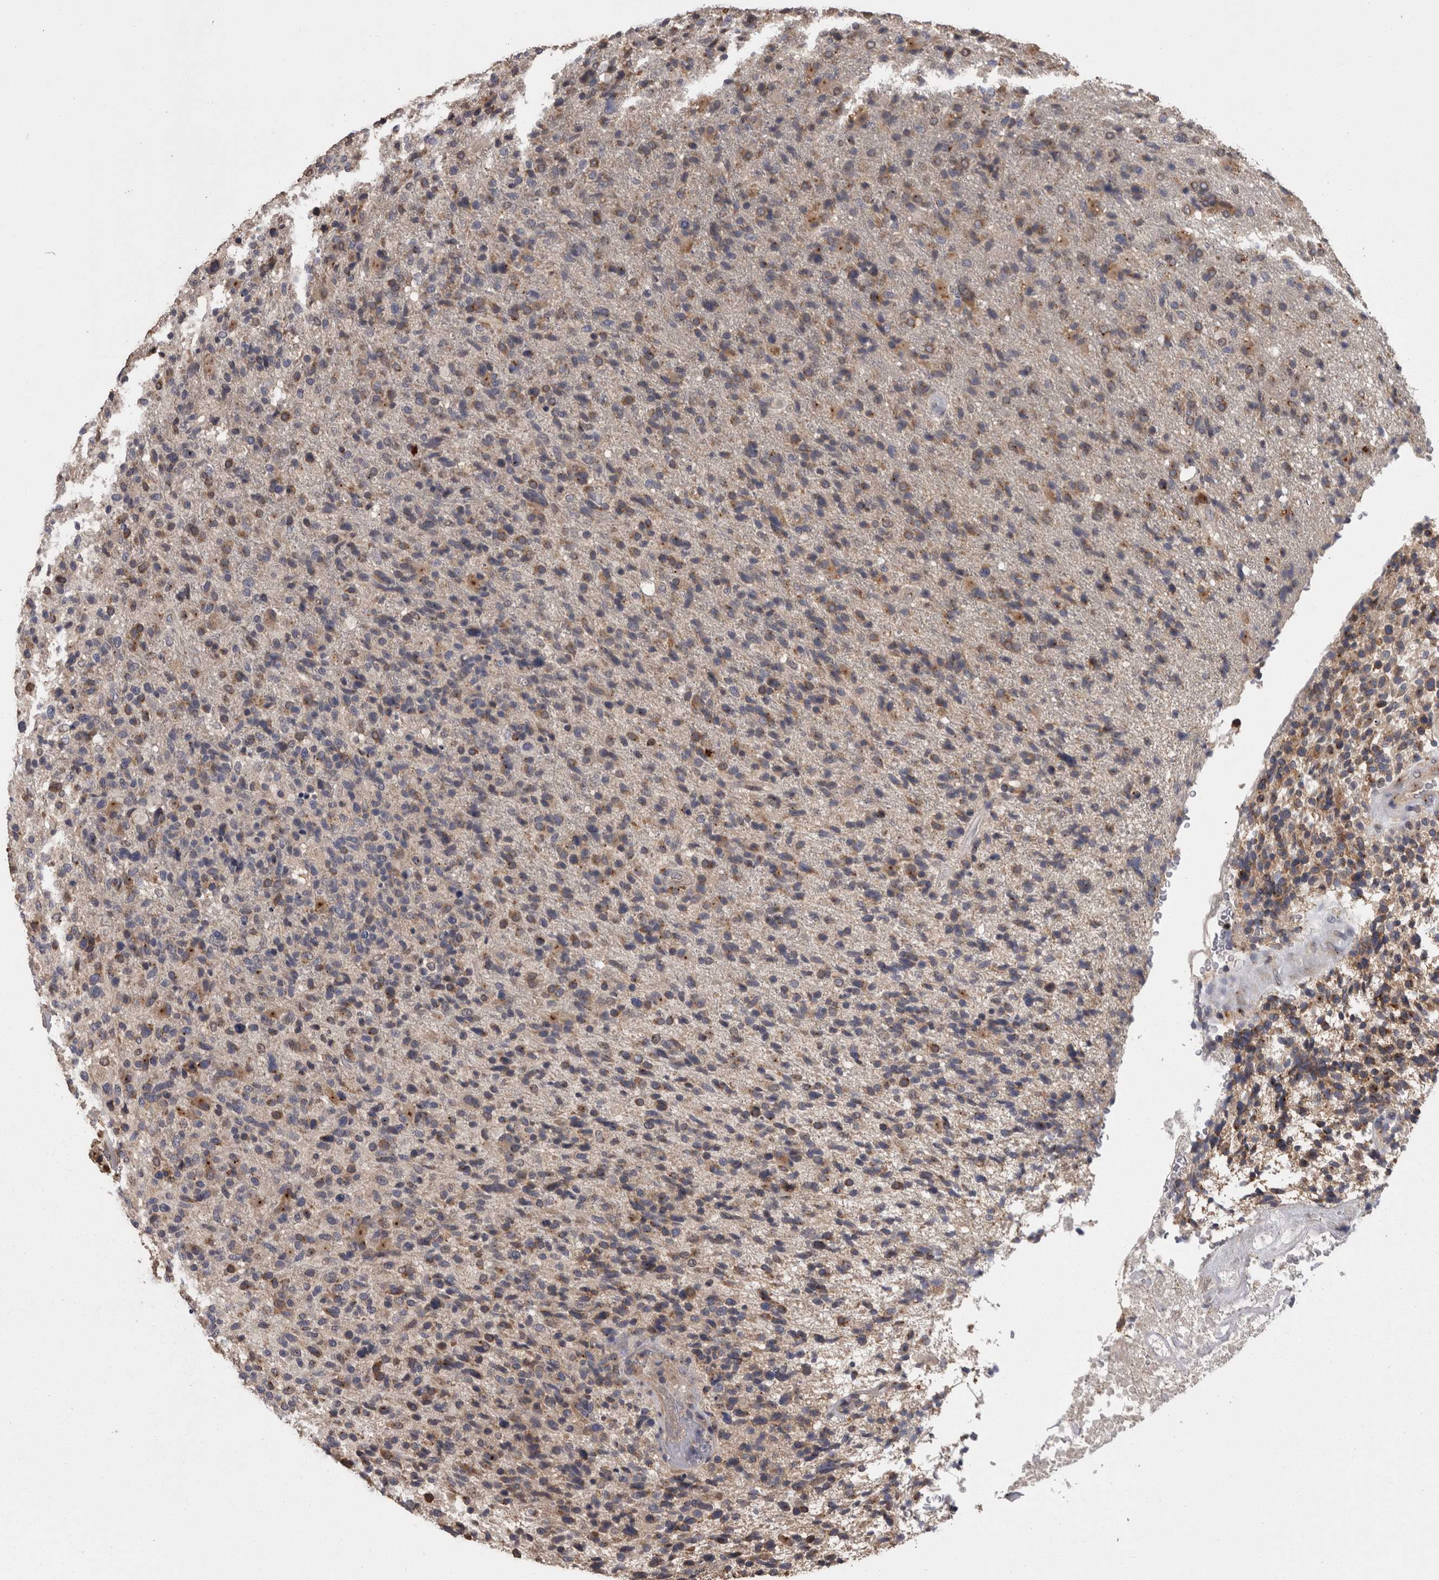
{"staining": {"intensity": "weak", "quantity": "25%-75%", "location": "cytoplasmic/membranous"}, "tissue": "glioma", "cell_type": "Tumor cells", "image_type": "cancer", "snomed": [{"axis": "morphology", "description": "Glioma, malignant, High grade"}, {"axis": "topography", "description": "Brain"}], "caption": "Weak cytoplasmic/membranous protein expression is identified in approximately 25%-75% of tumor cells in glioma. The staining is performed using DAB (3,3'-diaminobenzidine) brown chromogen to label protein expression. The nuclei are counter-stained blue using hematoxylin.", "gene": "PCM1", "patient": {"sex": "male", "age": 72}}